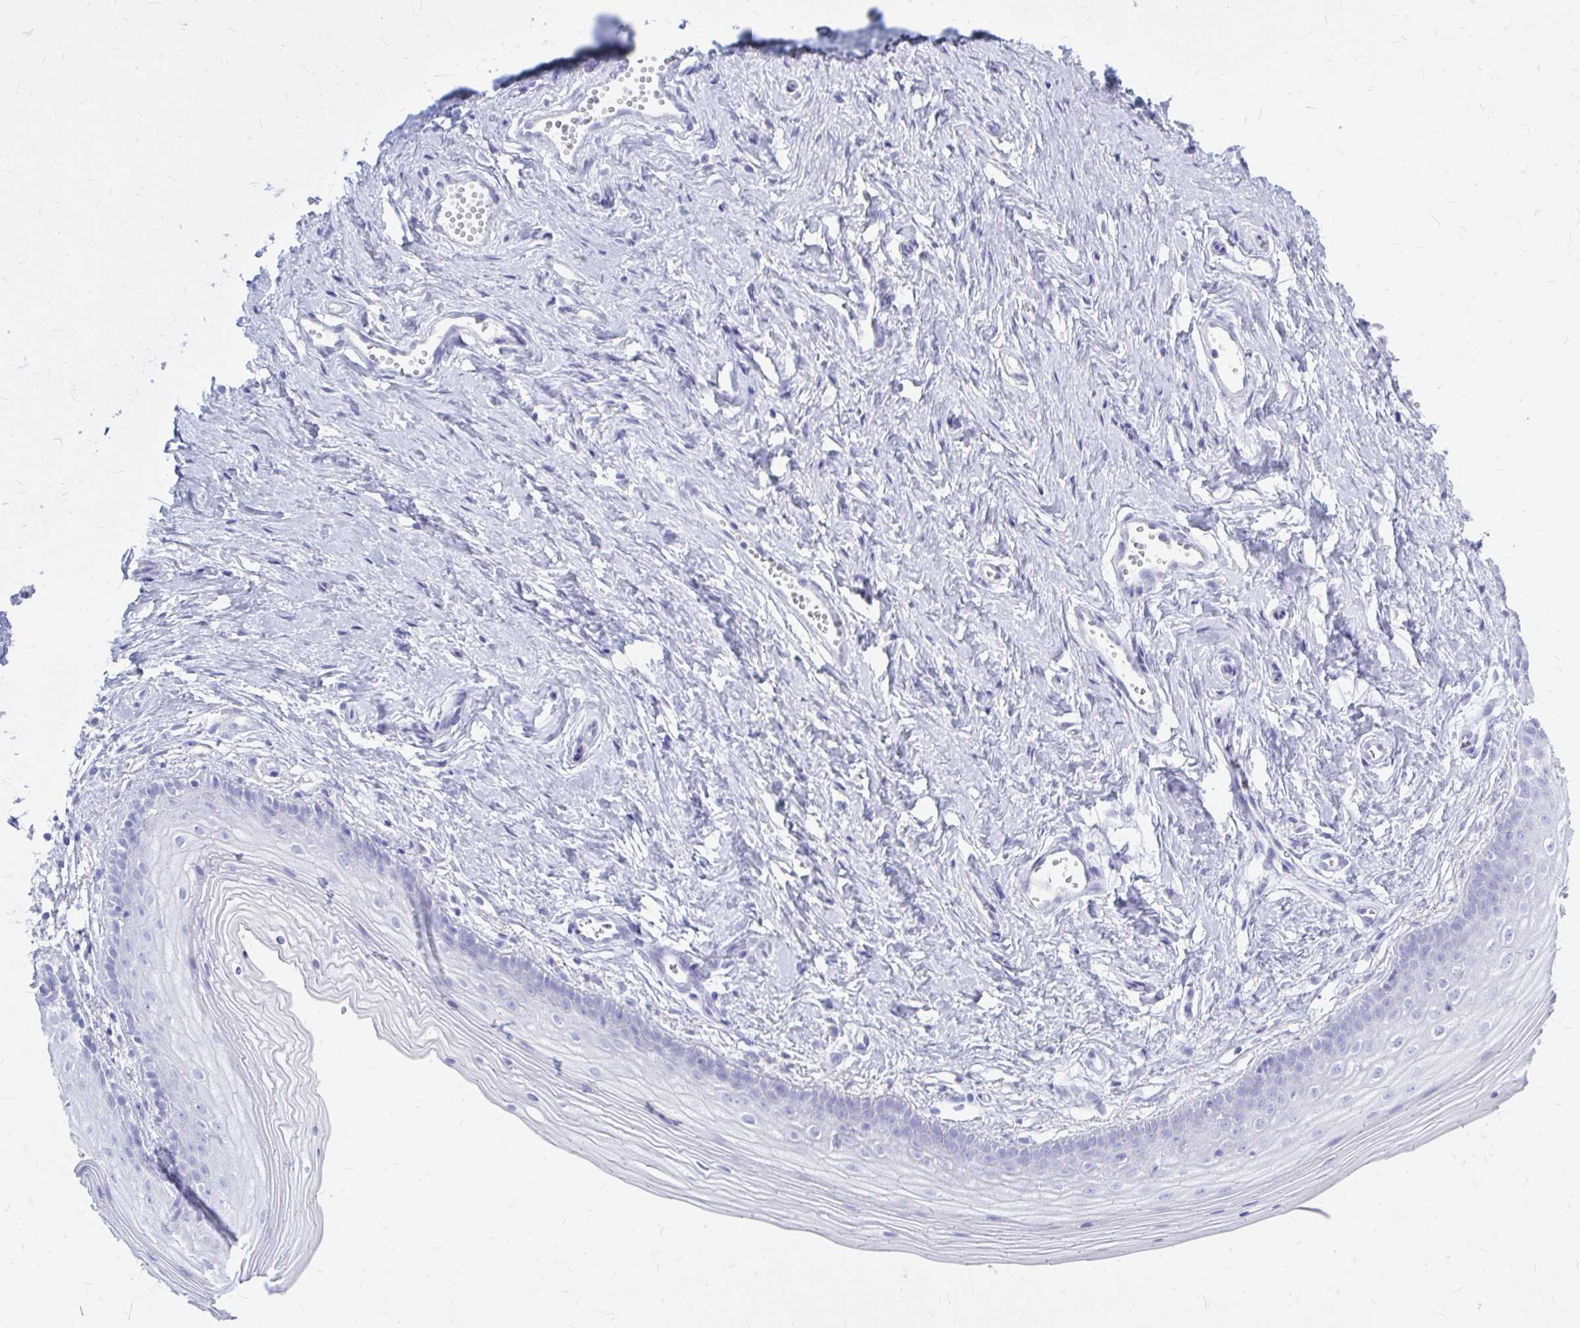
{"staining": {"intensity": "negative", "quantity": "none", "location": "none"}, "tissue": "vagina", "cell_type": "Squamous epithelial cells", "image_type": "normal", "snomed": [{"axis": "morphology", "description": "Normal tissue, NOS"}, {"axis": "topography", "description": "Vagina"}], "caption": "DAB immunohistochemical staining of normal human vagina displays no significant staining in squamous epithelial cells.", "gene": "KLHDC7A", "patient": {"sex": "female", "age": 38}}